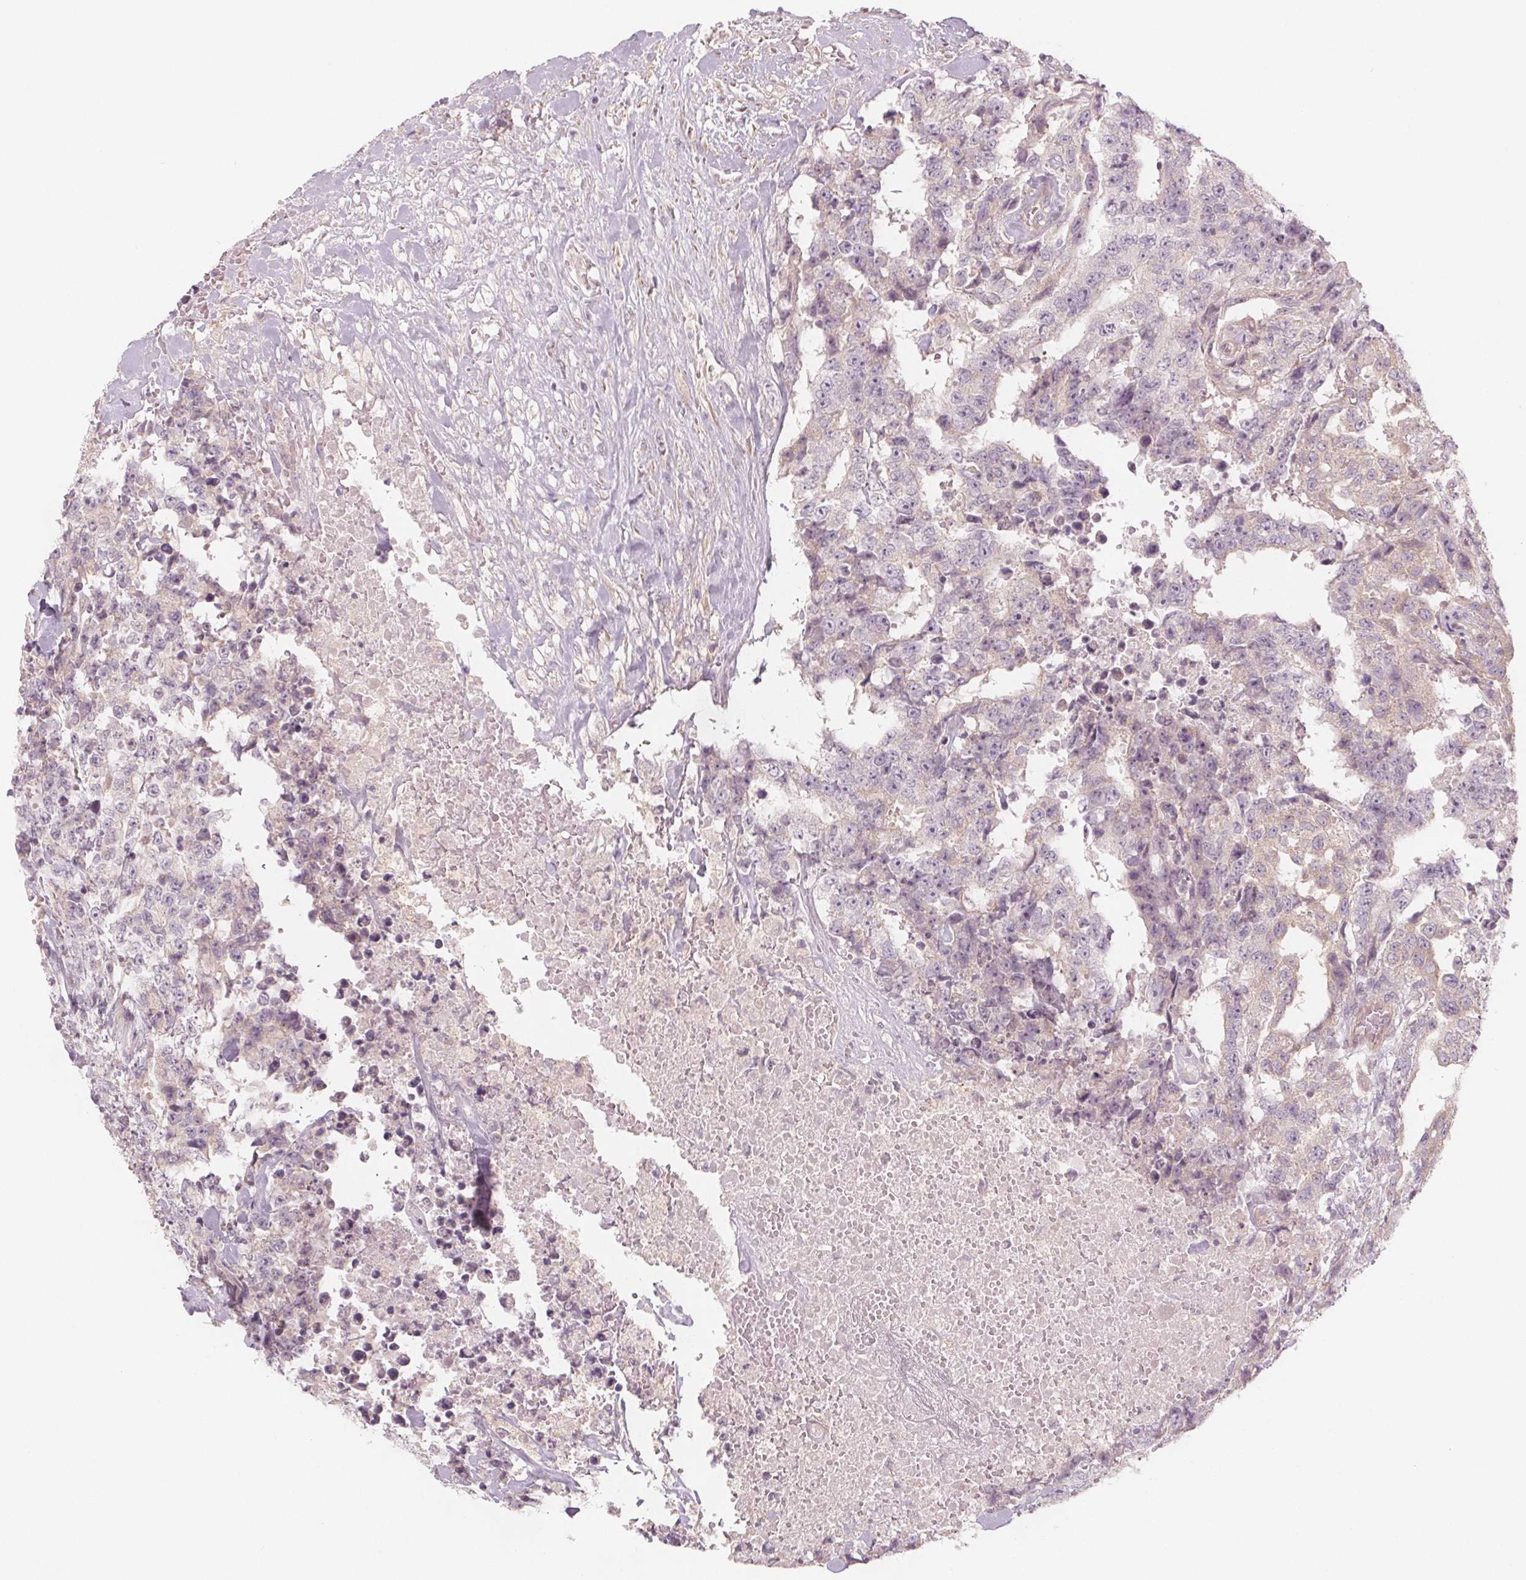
{"staining": {"intensity": "negative", "quantity": "none", "location": "none"}, "tissue": "testis cancer", "cell_type": "Tumor cells", "image_type": "cancer", "snomed": [{"axis": "morphology", "description": "Carcinoma, Embryonal, NOS"}, {"axis": "topography", "description": "Testis"}], "caption": "Tumor cells are negative for brown protein staining in embryonal carcinoma (testis).", "gene": "VNN1", "patient": {"sex": "male", "age": 24}}